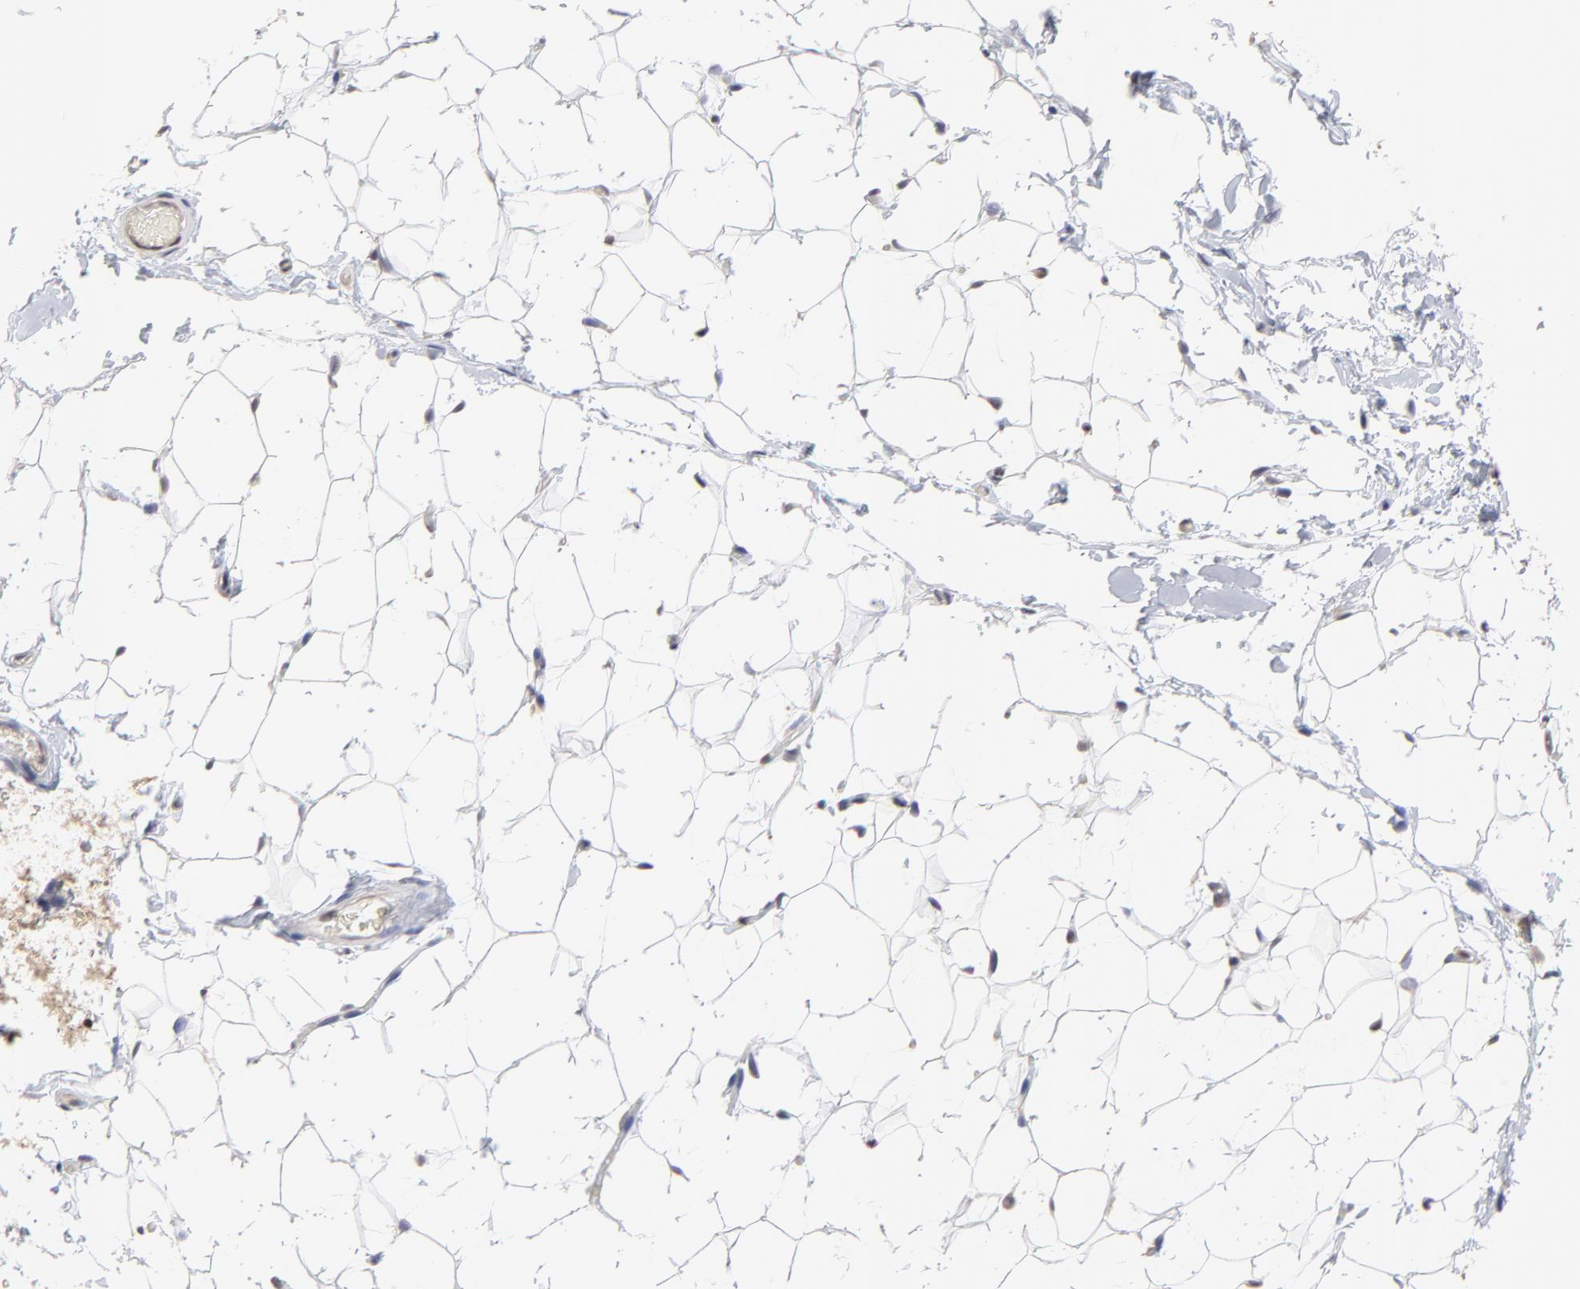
{"staining": {"intensity": "negative", "quantity": "none", "location": "none"}, "tissue": "adipose tissue", "cell_type": "Adipocytes", "image_type": "normal", "snomed": [{"axis": "morphology", "description": "Normal tissue, NOS"}, {"axis": "topography", "description": "Soft tissue"}], "caption": "This photomicrograph is of normal adipose tissue stained with immunohistochemistry to label a protein in brown with the nuclei are counter-stained blue. There is no staining in adipocytes. (DAB IHC visualized using brightfield microscopy, high magnification).", "gene": "CCT2", "patient": {"sex": "male", "age": 26}}